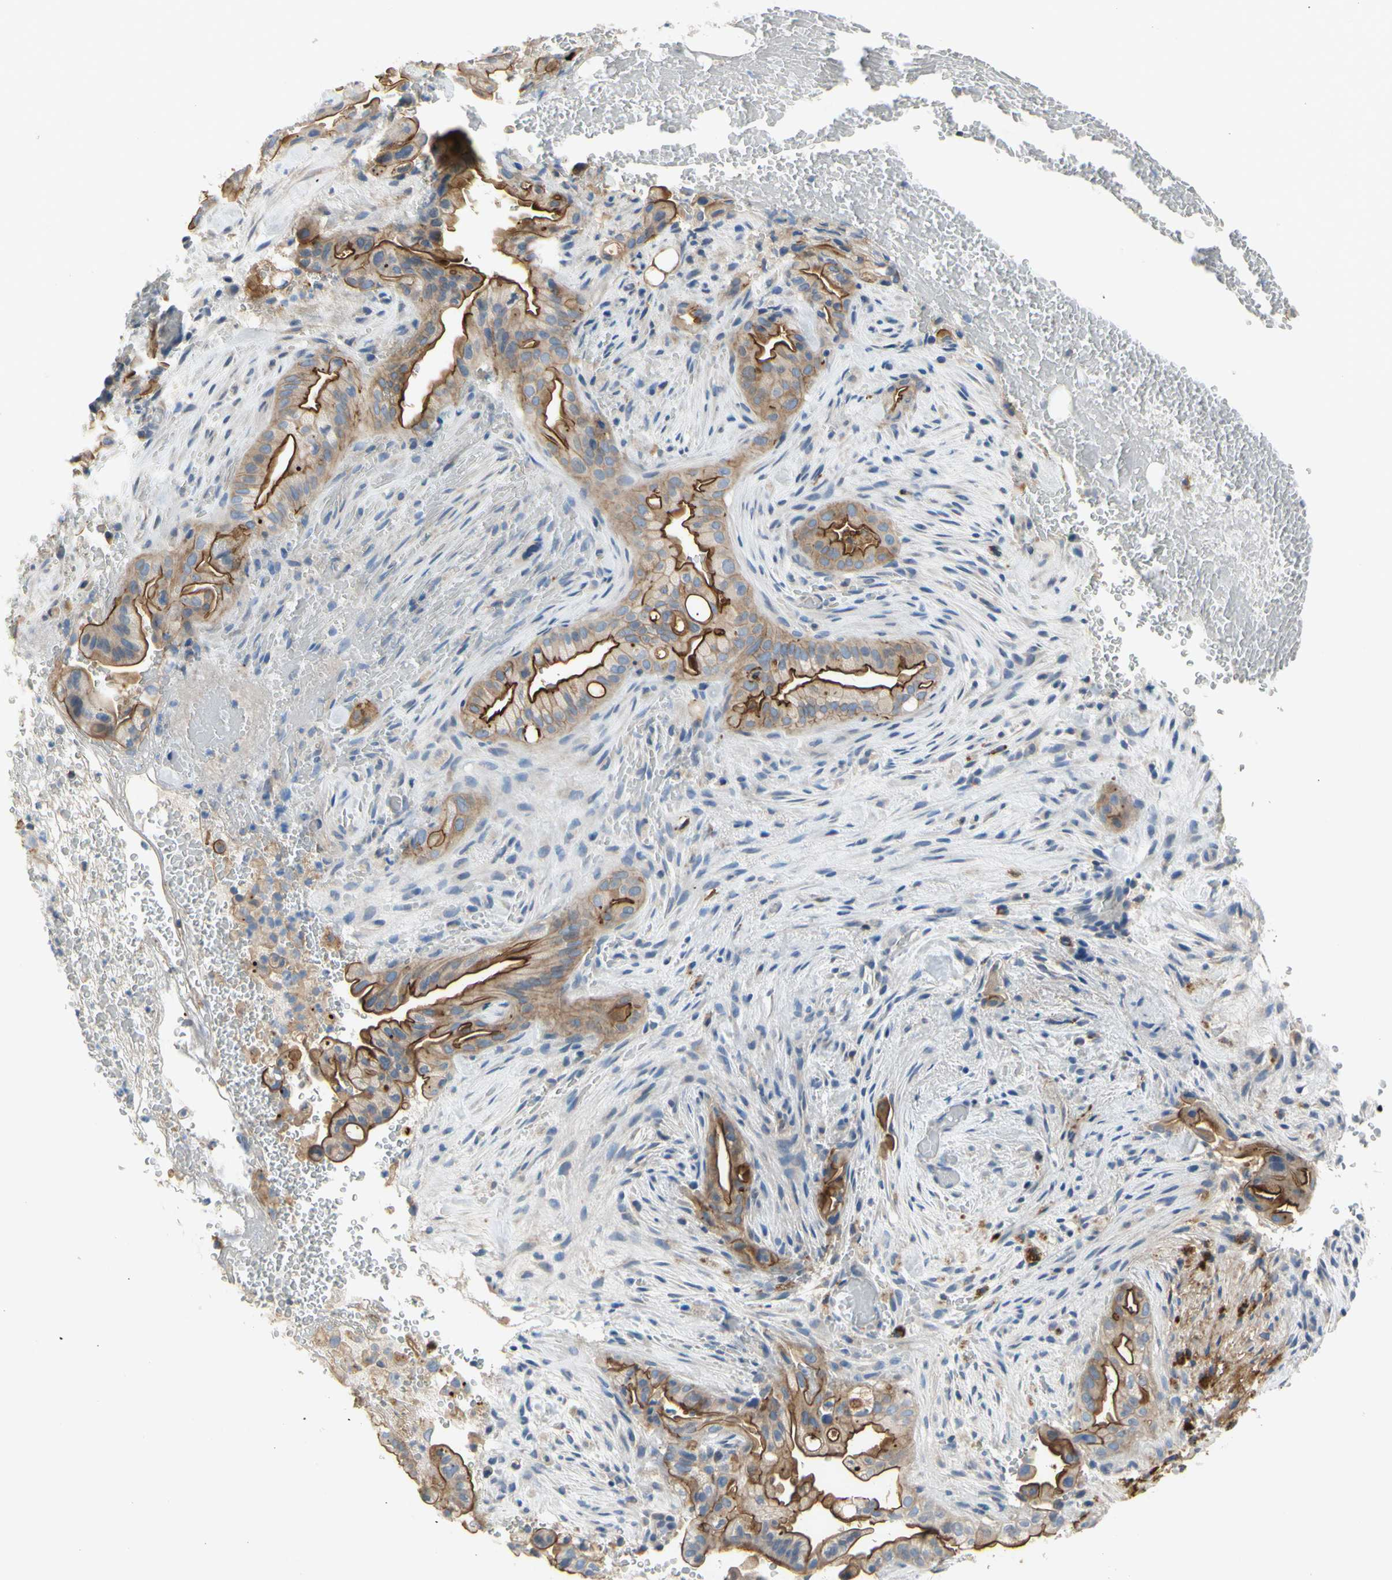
{"staining": {"intensity": "moderate", "quantity": ">75%", "location": "cytoplasmic/membranous"}, "tissue": "liver cancer", "cell_type": "Tumor cells", "image_type": "cancer", "snomed": [{"axis": "morphology", "description": "Cholangiocarcinoma"}, {"axis": "topography", "description": "Liver"}], "caption": "A histopathology image of human liver cancer stained for a protein demonstrates moderate cytoplasmic/membranous brown staining in tumor cells. (DAB IHC, brown staining for protein, blue staining for nuclei).", "gene": "MUC1", "patient": {"sex": "female", "age": 68}}